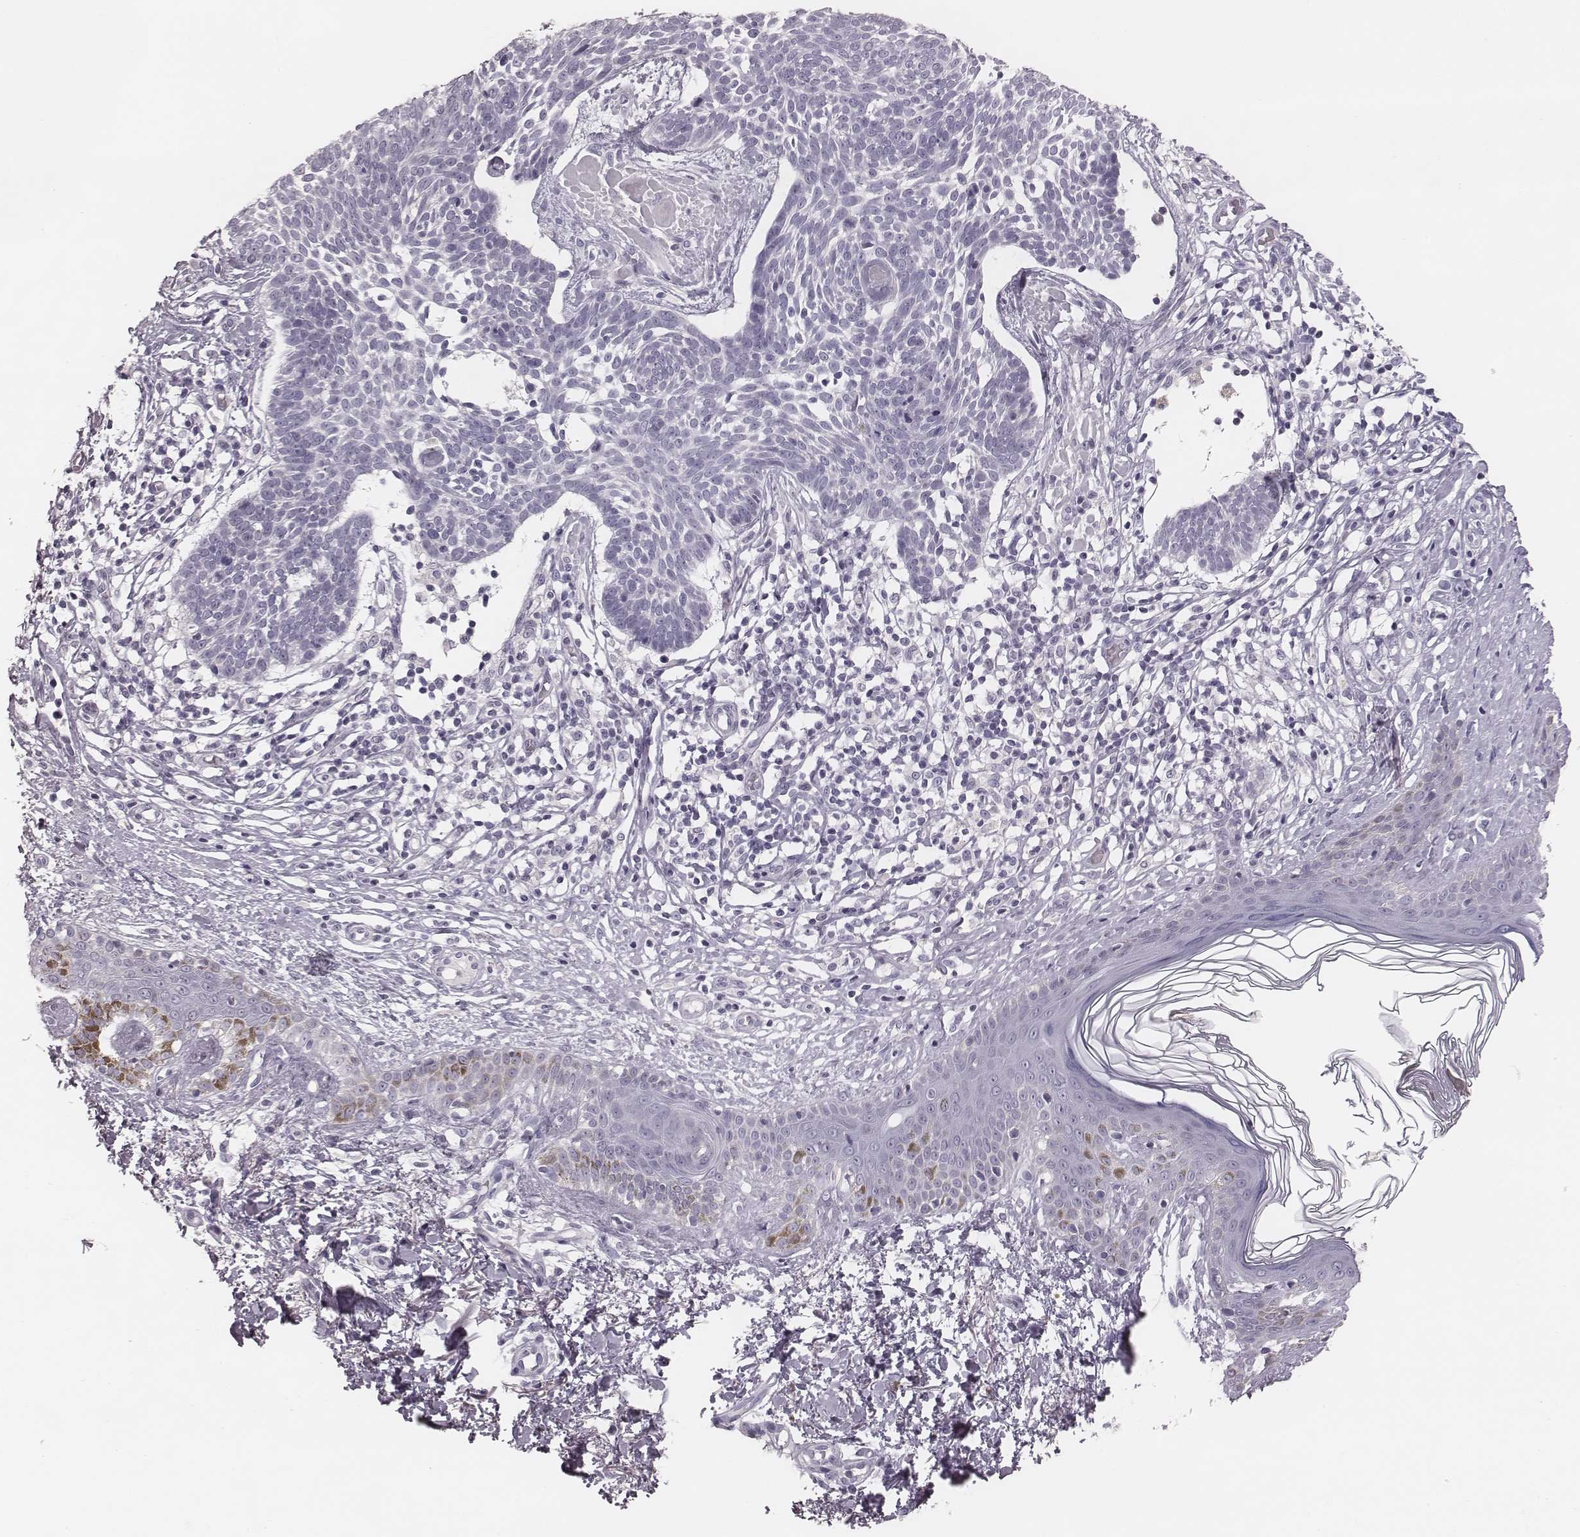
{"staining": {"intensity": "negative", "quantity": "none", "location": "none"}, "tissue": "skin cancer", "cell_type": "Tumor cells", "image_type": "cancer", "snomed": [{"axis": "morphology", "description": "Basal cell carcinoma"}, {"axis": "topography", "description": "Skin"}], "caption": "Human basal cell carcinoma (skin) stained for a protein using immunohistochemistry displays no staining in tumor cells.", "gene": "SPA17", "patient": {"sex": "male", "age": 85}}